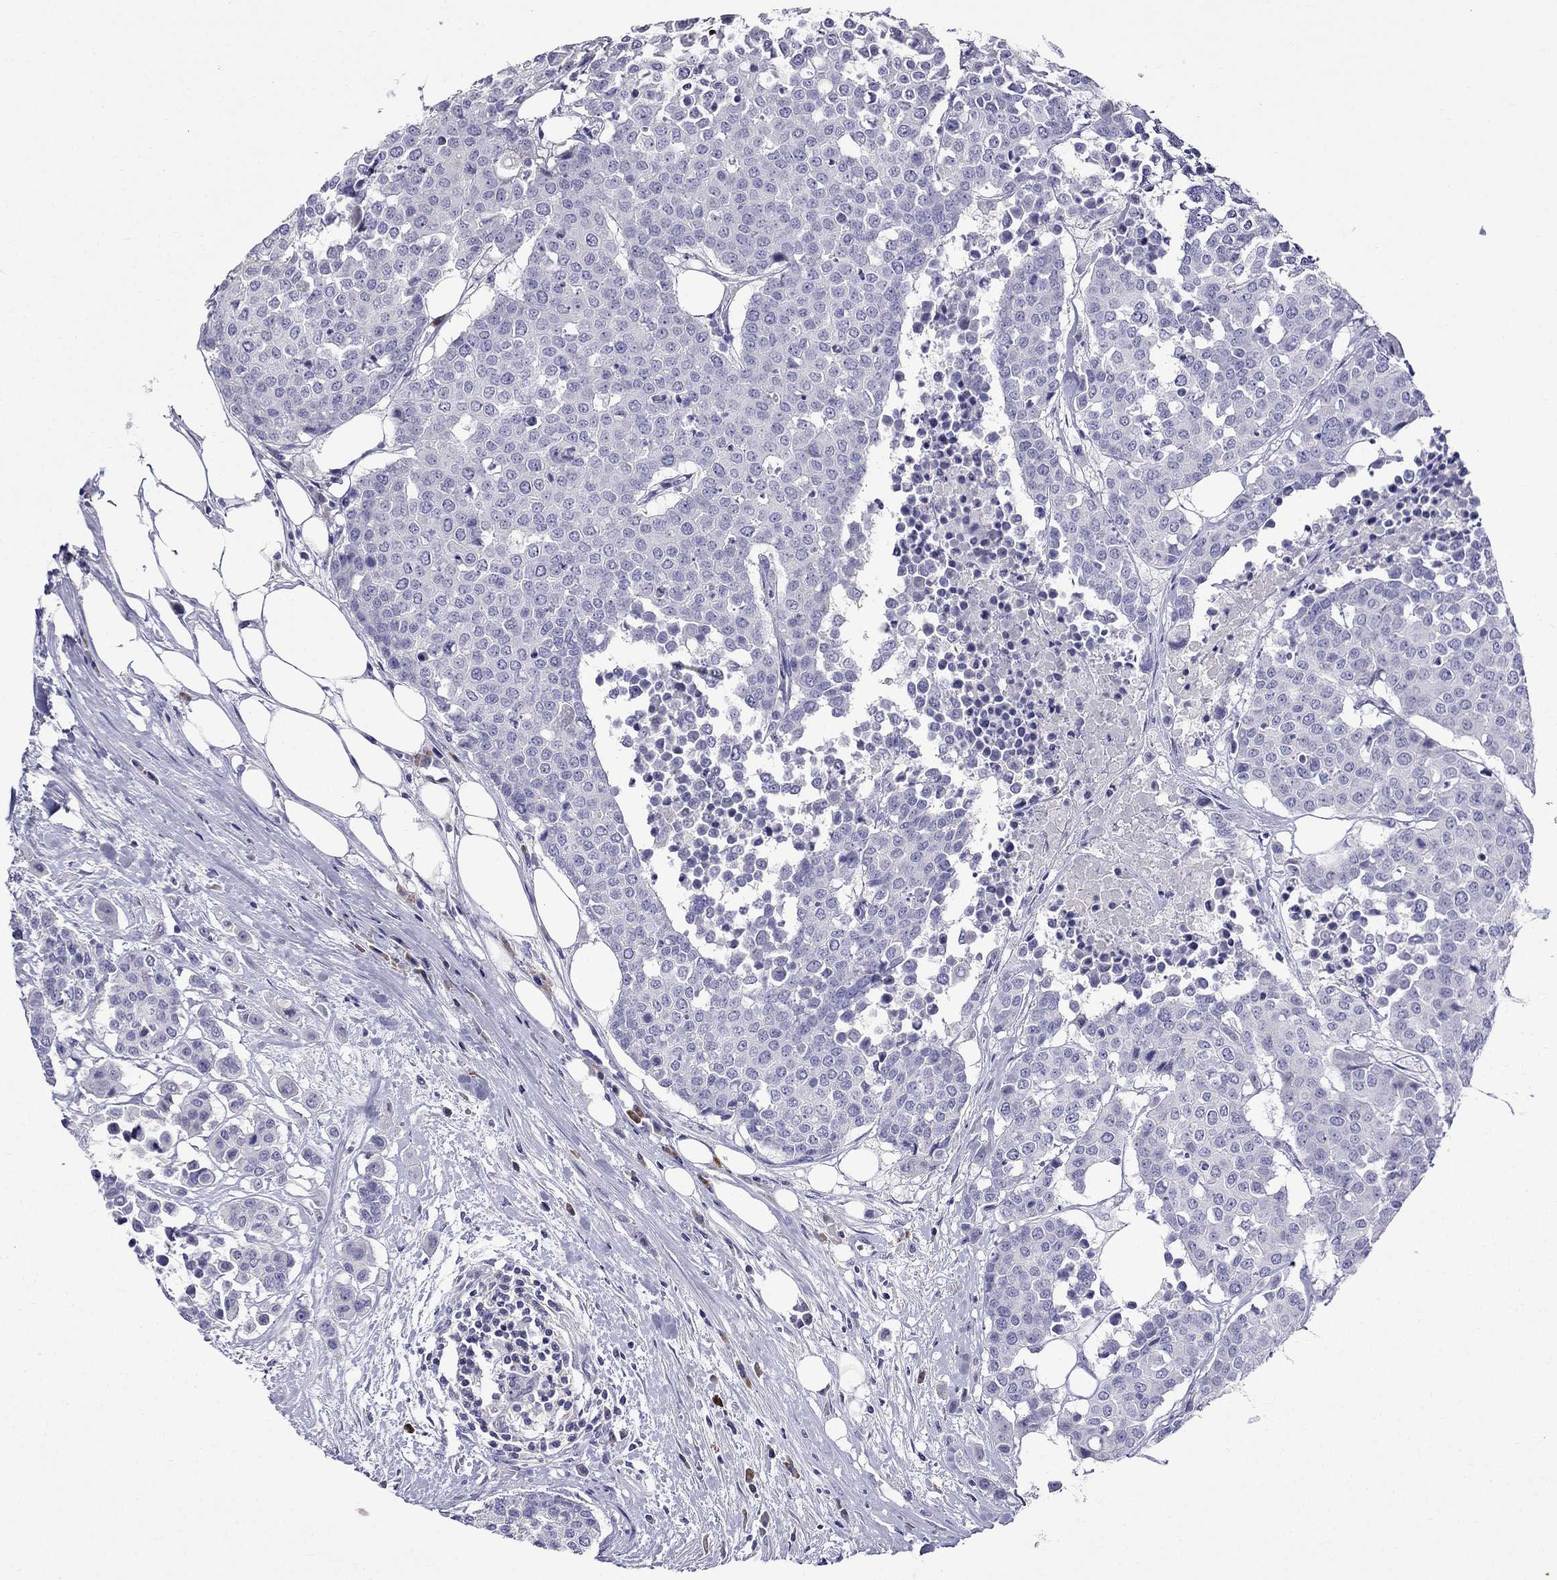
{"staining": {"intensity": "negative", "quantity": "none", "location": "none"}, "tissue": "carcinoid", "cell_type": "Tumor cells", "image_type": "cancer", "snomed": [{"axis": "morphology", "description": "Carcinoid, malignant, NOS"}, {"axis": "topography", "description": "Colon"}], "caption": "Malignant carcinoid stained for a protein using immunohistochemistry (IHC) shows no expression tumor cells.", "gene": "PATE1", "patient": {"sex": "male", "age": 81}}